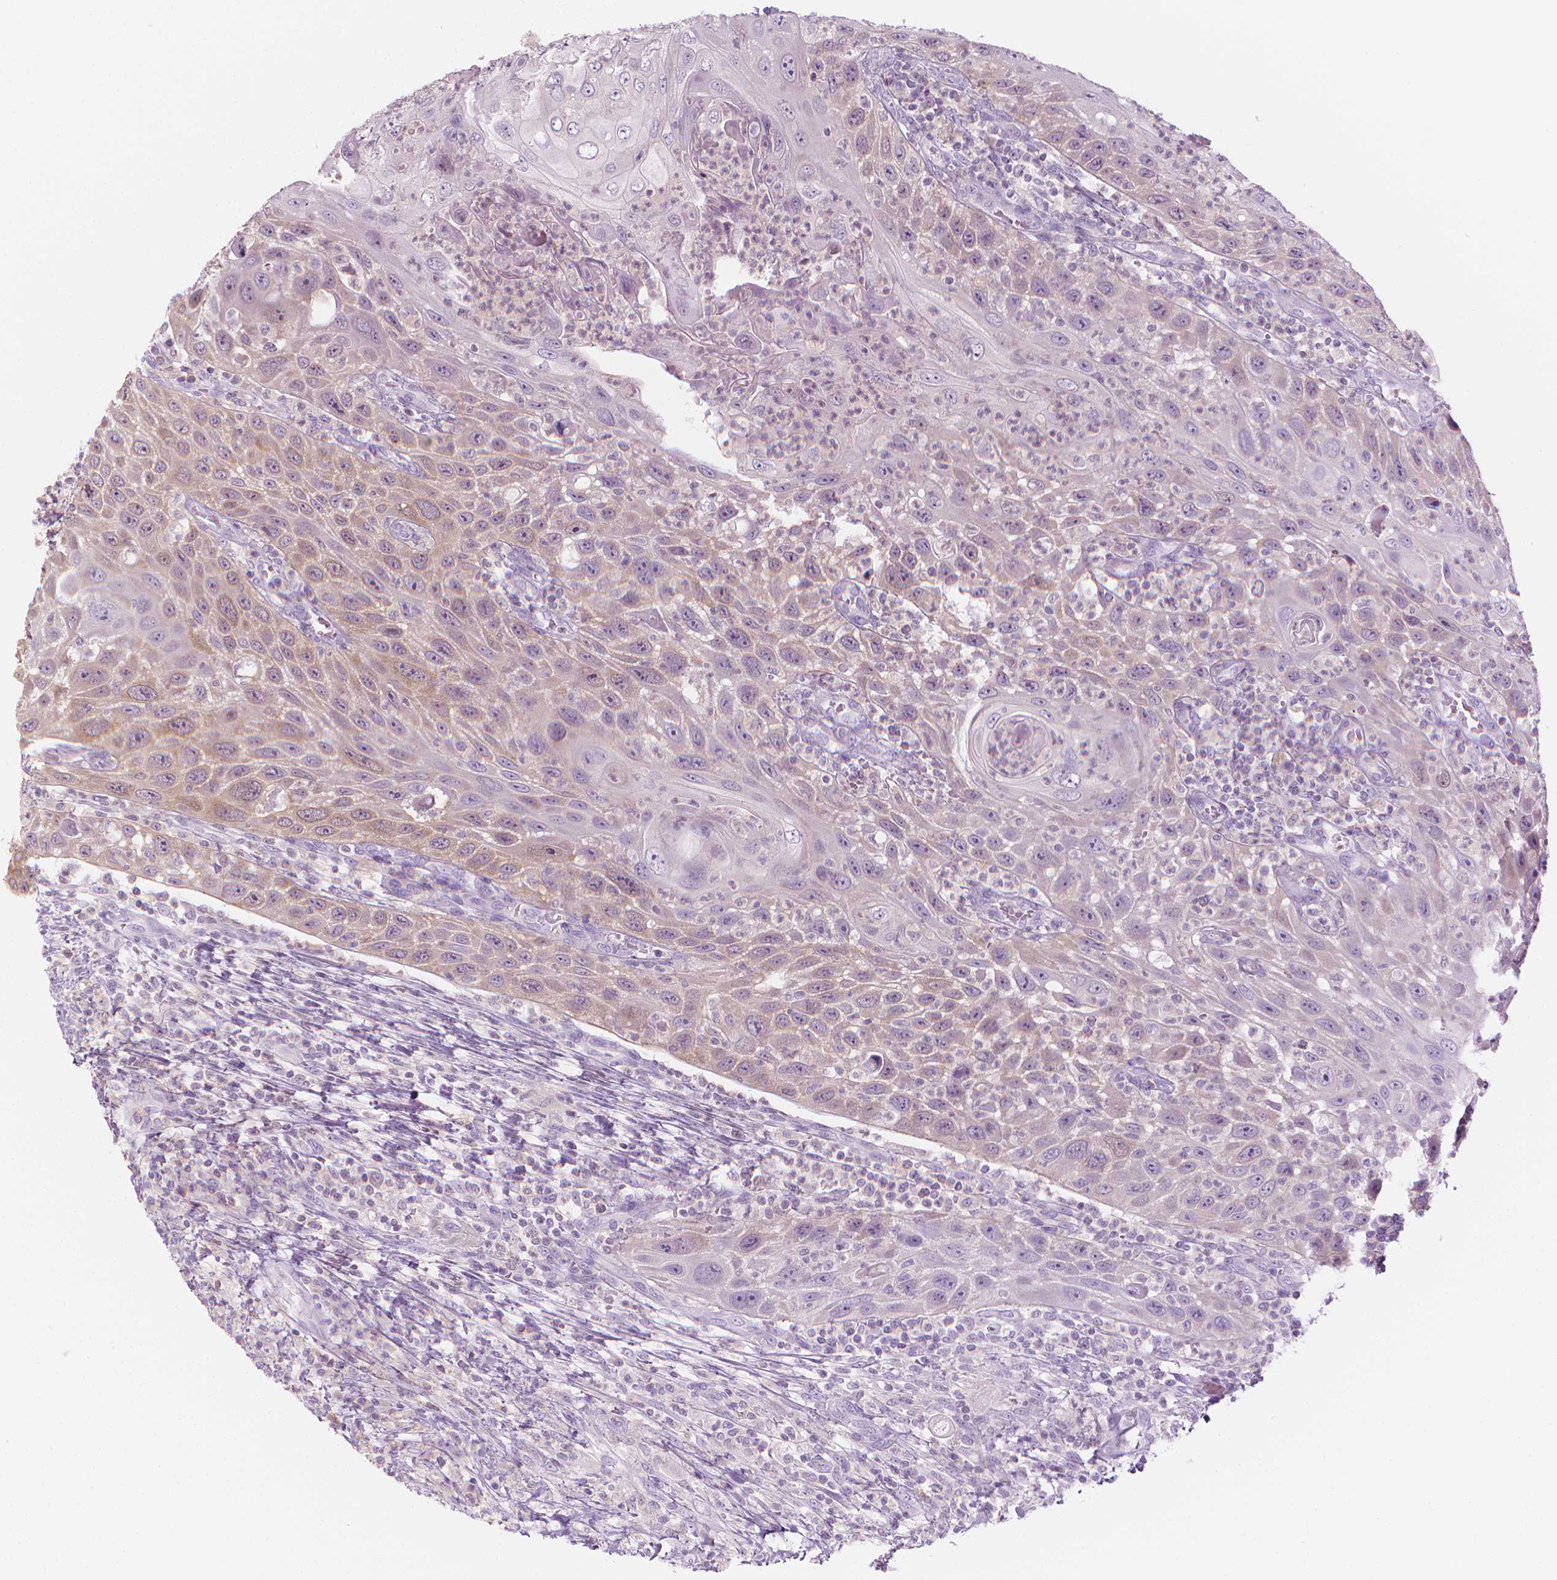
{"staining": {"intensity": "weak", "quantity": "<25%", "location": "cytoplasmic/membranous,nuclear"}, "tissue": "head and neck cancer", "cell_type": "Tumor cells", "image_type": "cancer", "snomed": [{"axis": "morphology", "description": "Squamous cell carcinoma, NOS"}, {"axis": "topography", "description": "Head-Neck"}], "caption": "Photomicrograph shows no protein positivity in tumor cells of head and neck cancer tissue.", "gene": "SHMT1", "patient": {"sex": "male", "age": 69}}